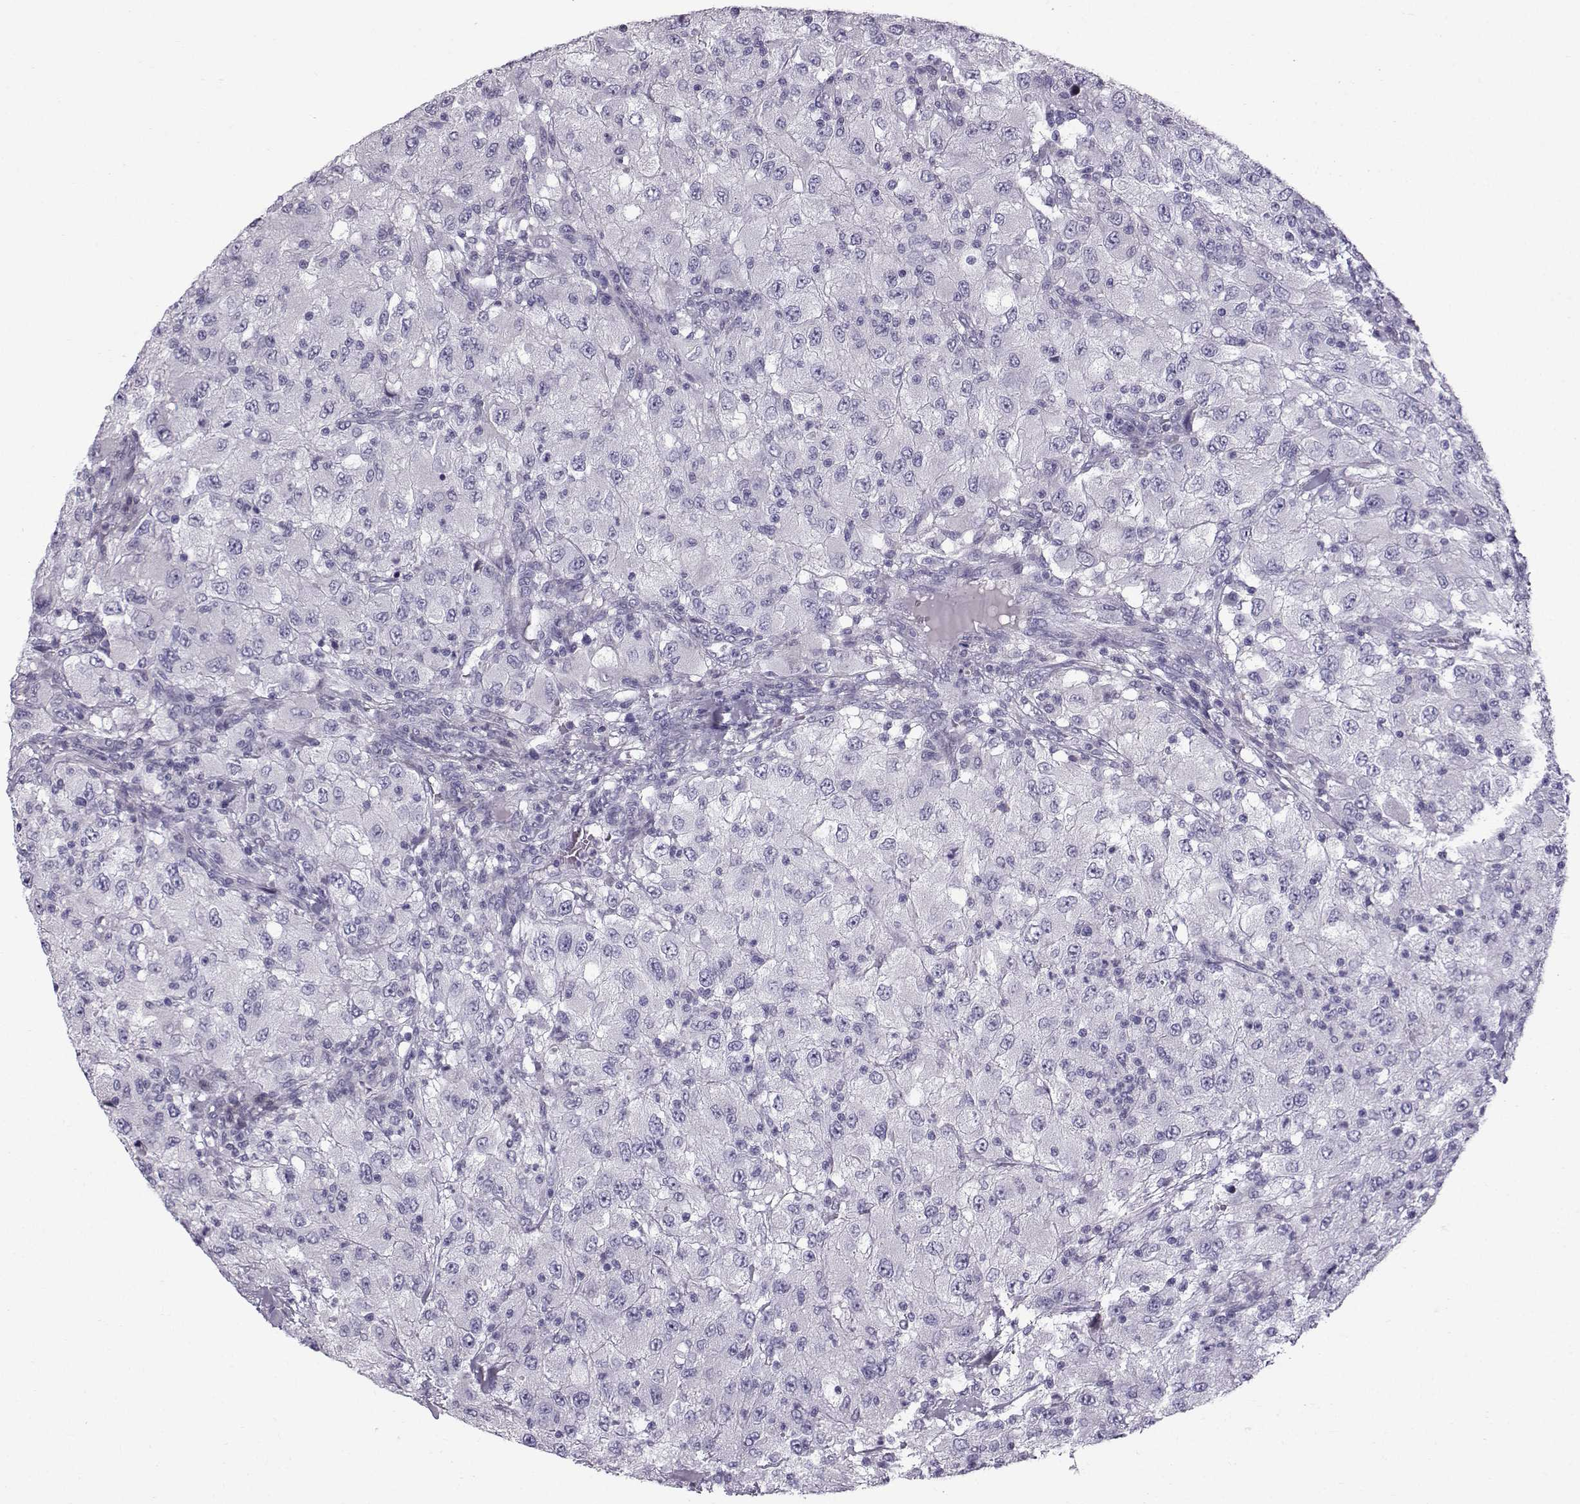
{"staining": {"intensity": "negative", "quantity": "none", "location": "none"}, "tissue": "renal cancer", "cell_type": "Tumor cells", "image_type": "cancer", "snomed": [{"axis": "morphology", "description": "Adenocarcinoma, NOS"}, {"axis": "topography", "description": "Kidney"}], "caption": "Renal adenocarcinoma was stained to show a protein in brown. There is no significant staining in tumor cells.", "gene": "DMRT3", "patient": {"sex": "female", "age": 67}}